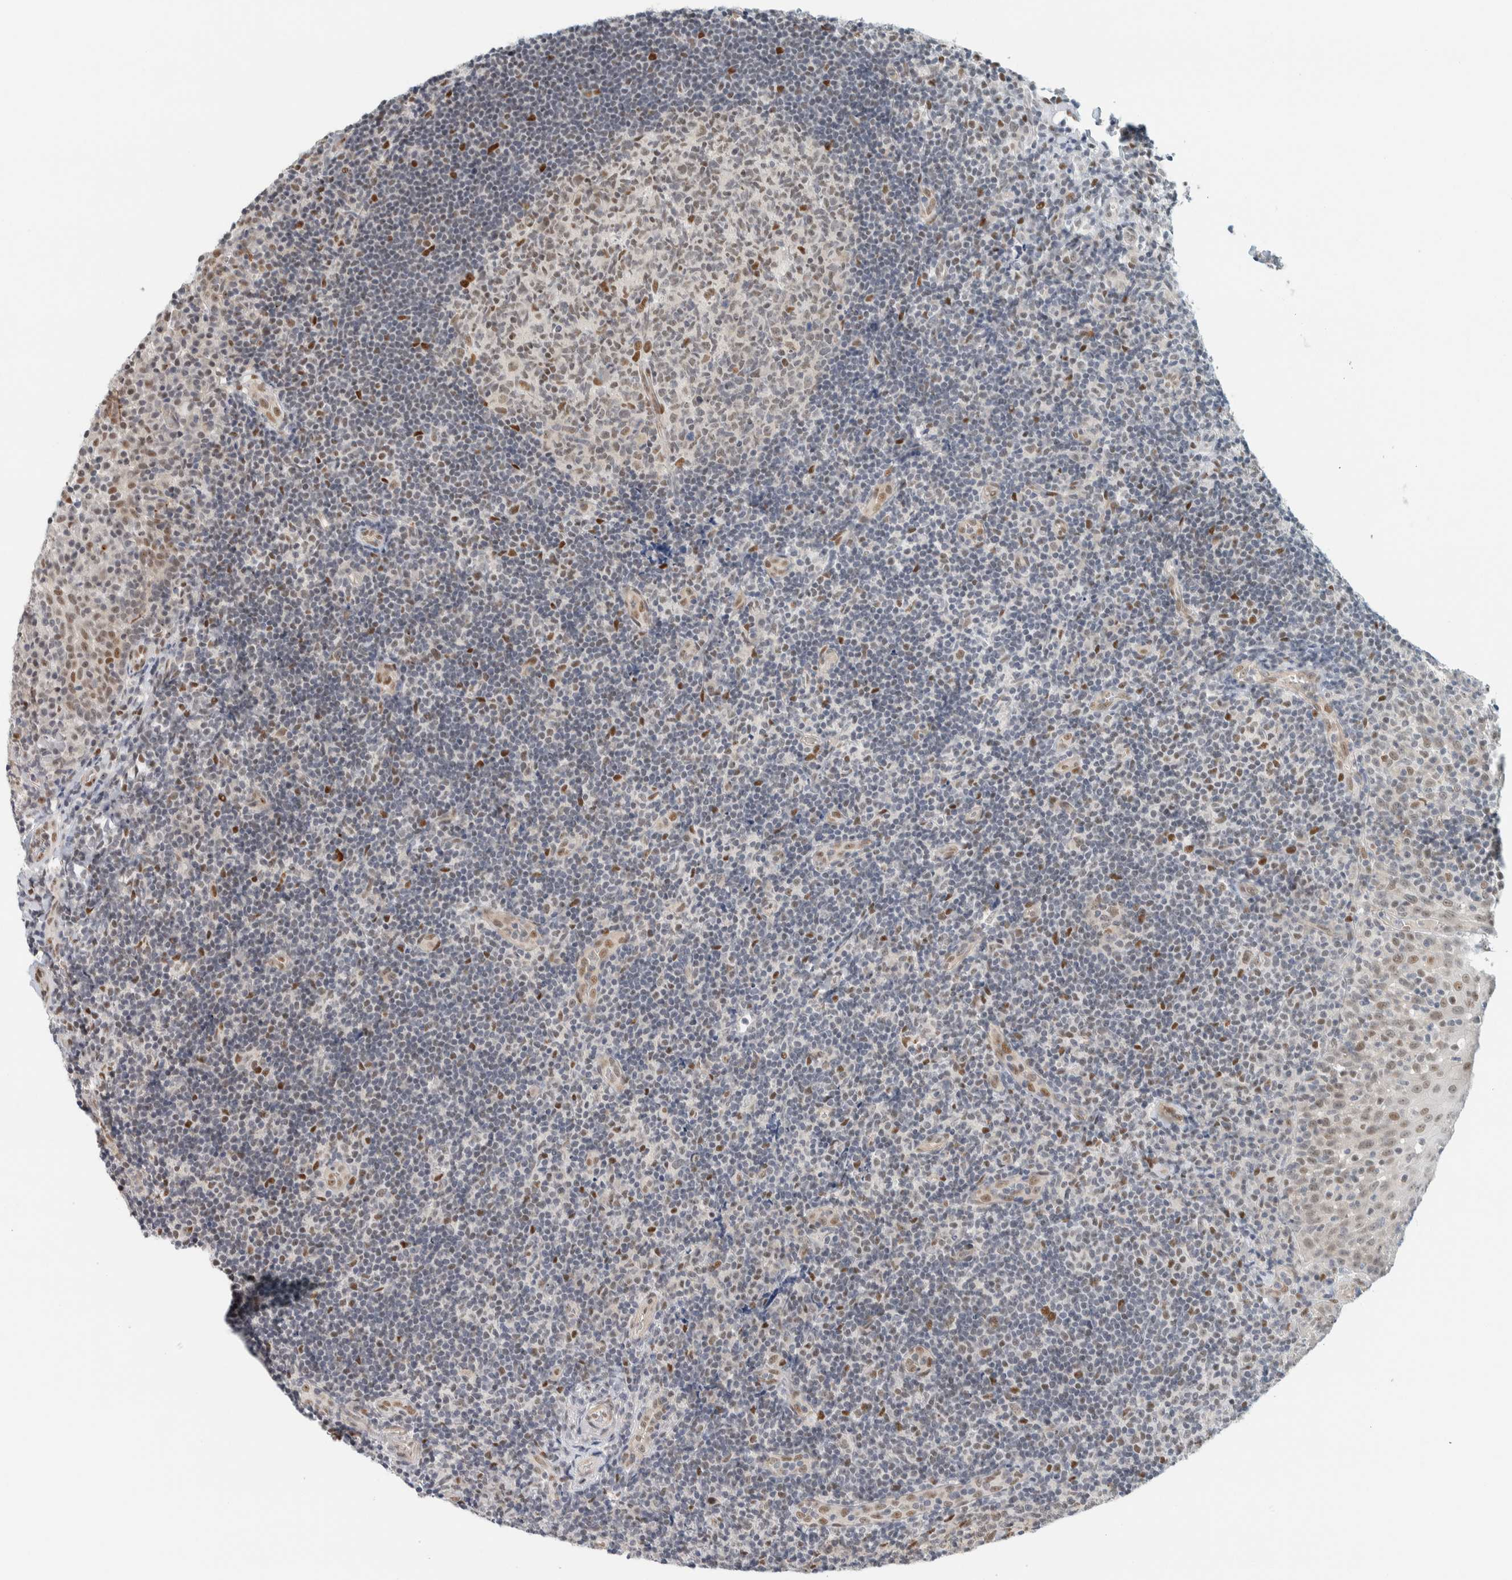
{"staining": {"intensity": "moderate", "quantity": "<25%", "location": "nuclear"}, "tissue": "tonsil", "cell_type": "Germinal center cells", "image_type": "normal", "snomed": [{"axis": "morphology", "description": "Normal tissue, NOS"}, {"axis": "topography", "description": "Tonsil"}], "caption": "Tonsil was stained to show a protein in brown. There is low levels of moderate nuclear staining in about <25% of germinal center cells.", "gene": "ZNF683", "patient": {"sex": "female", "age": 40}}